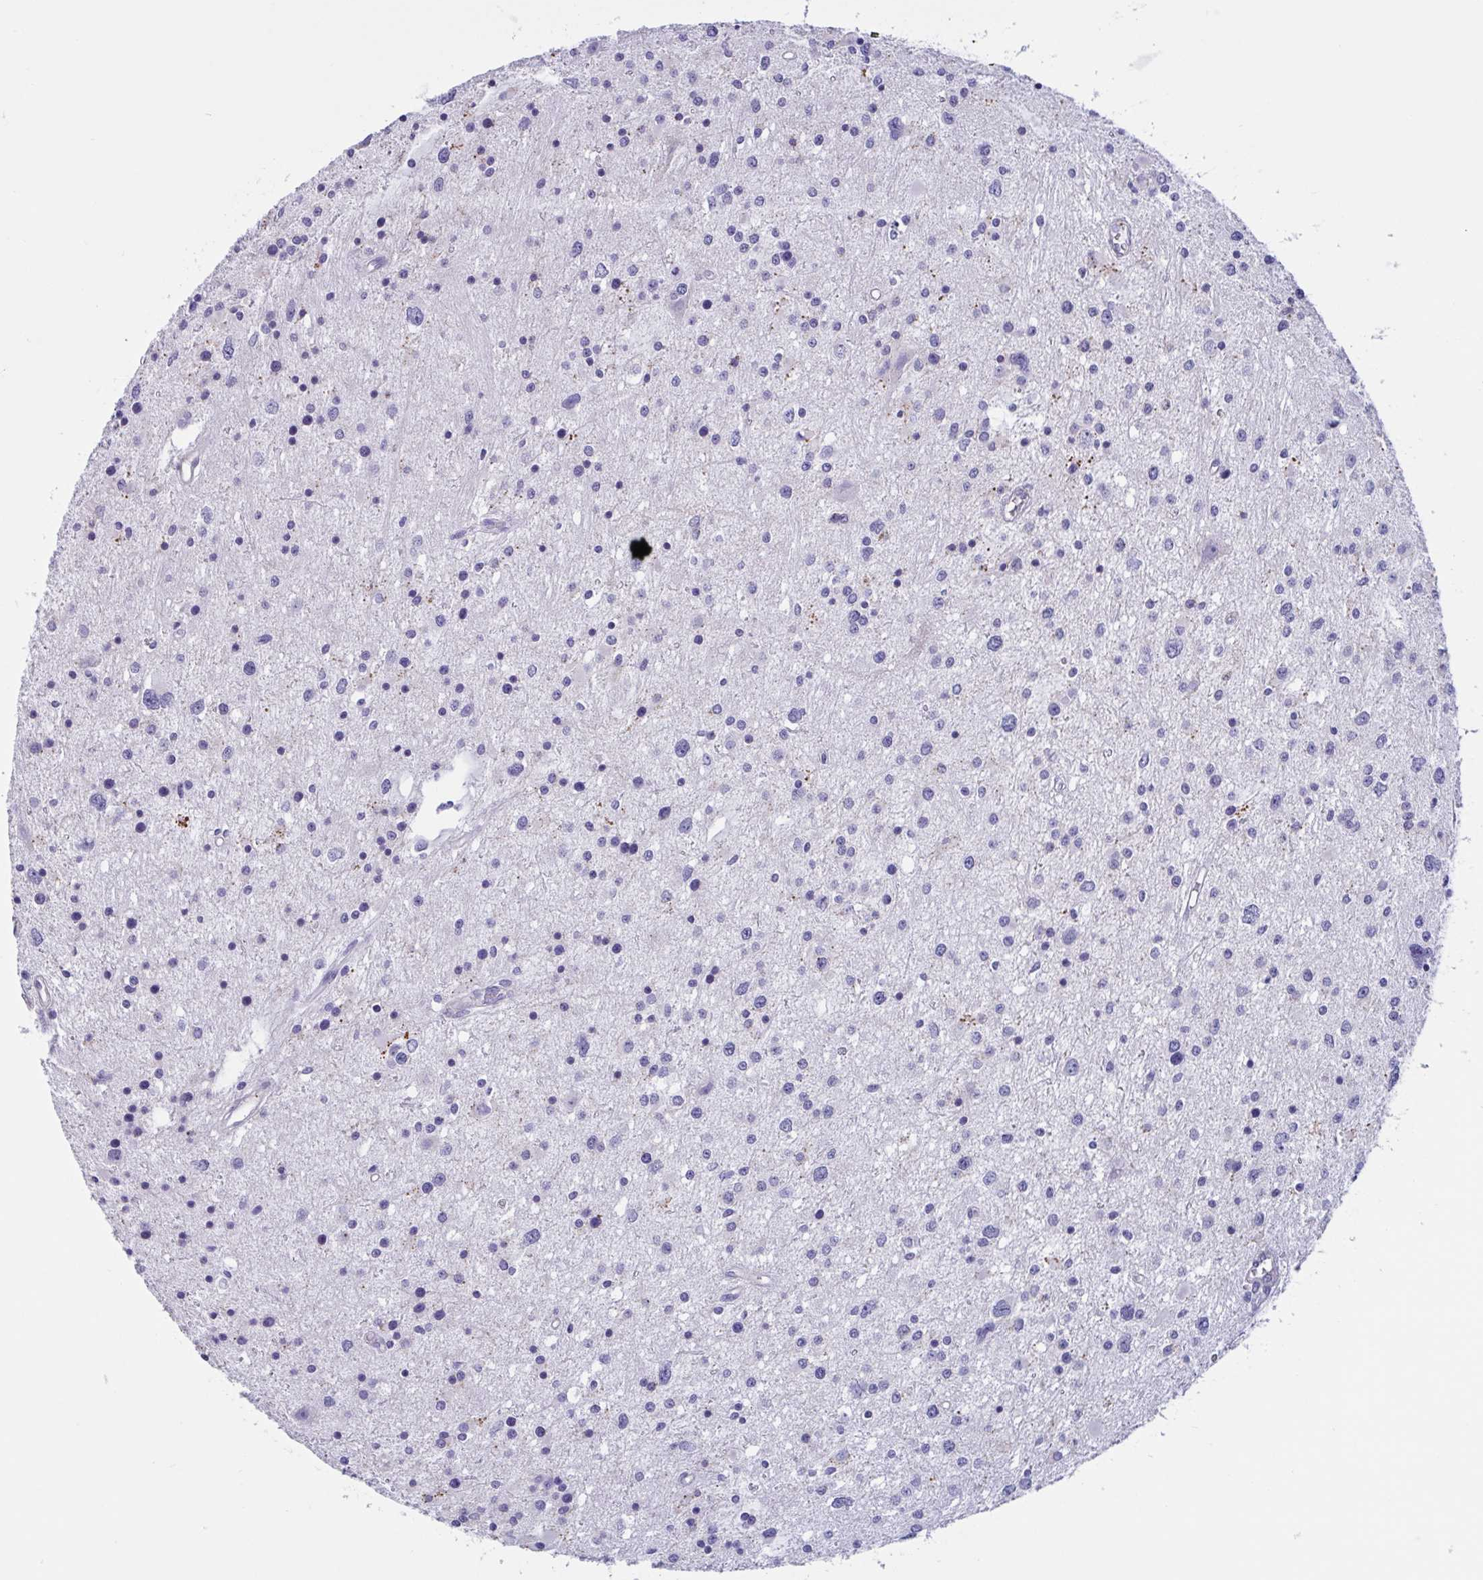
{"staining": {"intensity": "negative", "quantity": "none", "location": "none"}, "tissue": "glioma", "cell_type": "Tumor cells", "image_type": "cancer", "snomed": [{"axis": "morphology", "description": "Glioma, malignant, High grade"}, {"axis": "topography", "description": "Brain"}], "caption": "An IHC photomicrograph of glioma is shown. There is no staining in tumor cells of glioma. (DAB (3,3'-diaminobenzidine) immunohistochemistry (IHC), high magnification).", "gene": "OXLD1", "patient": {"sex": "male", "age": 54}}